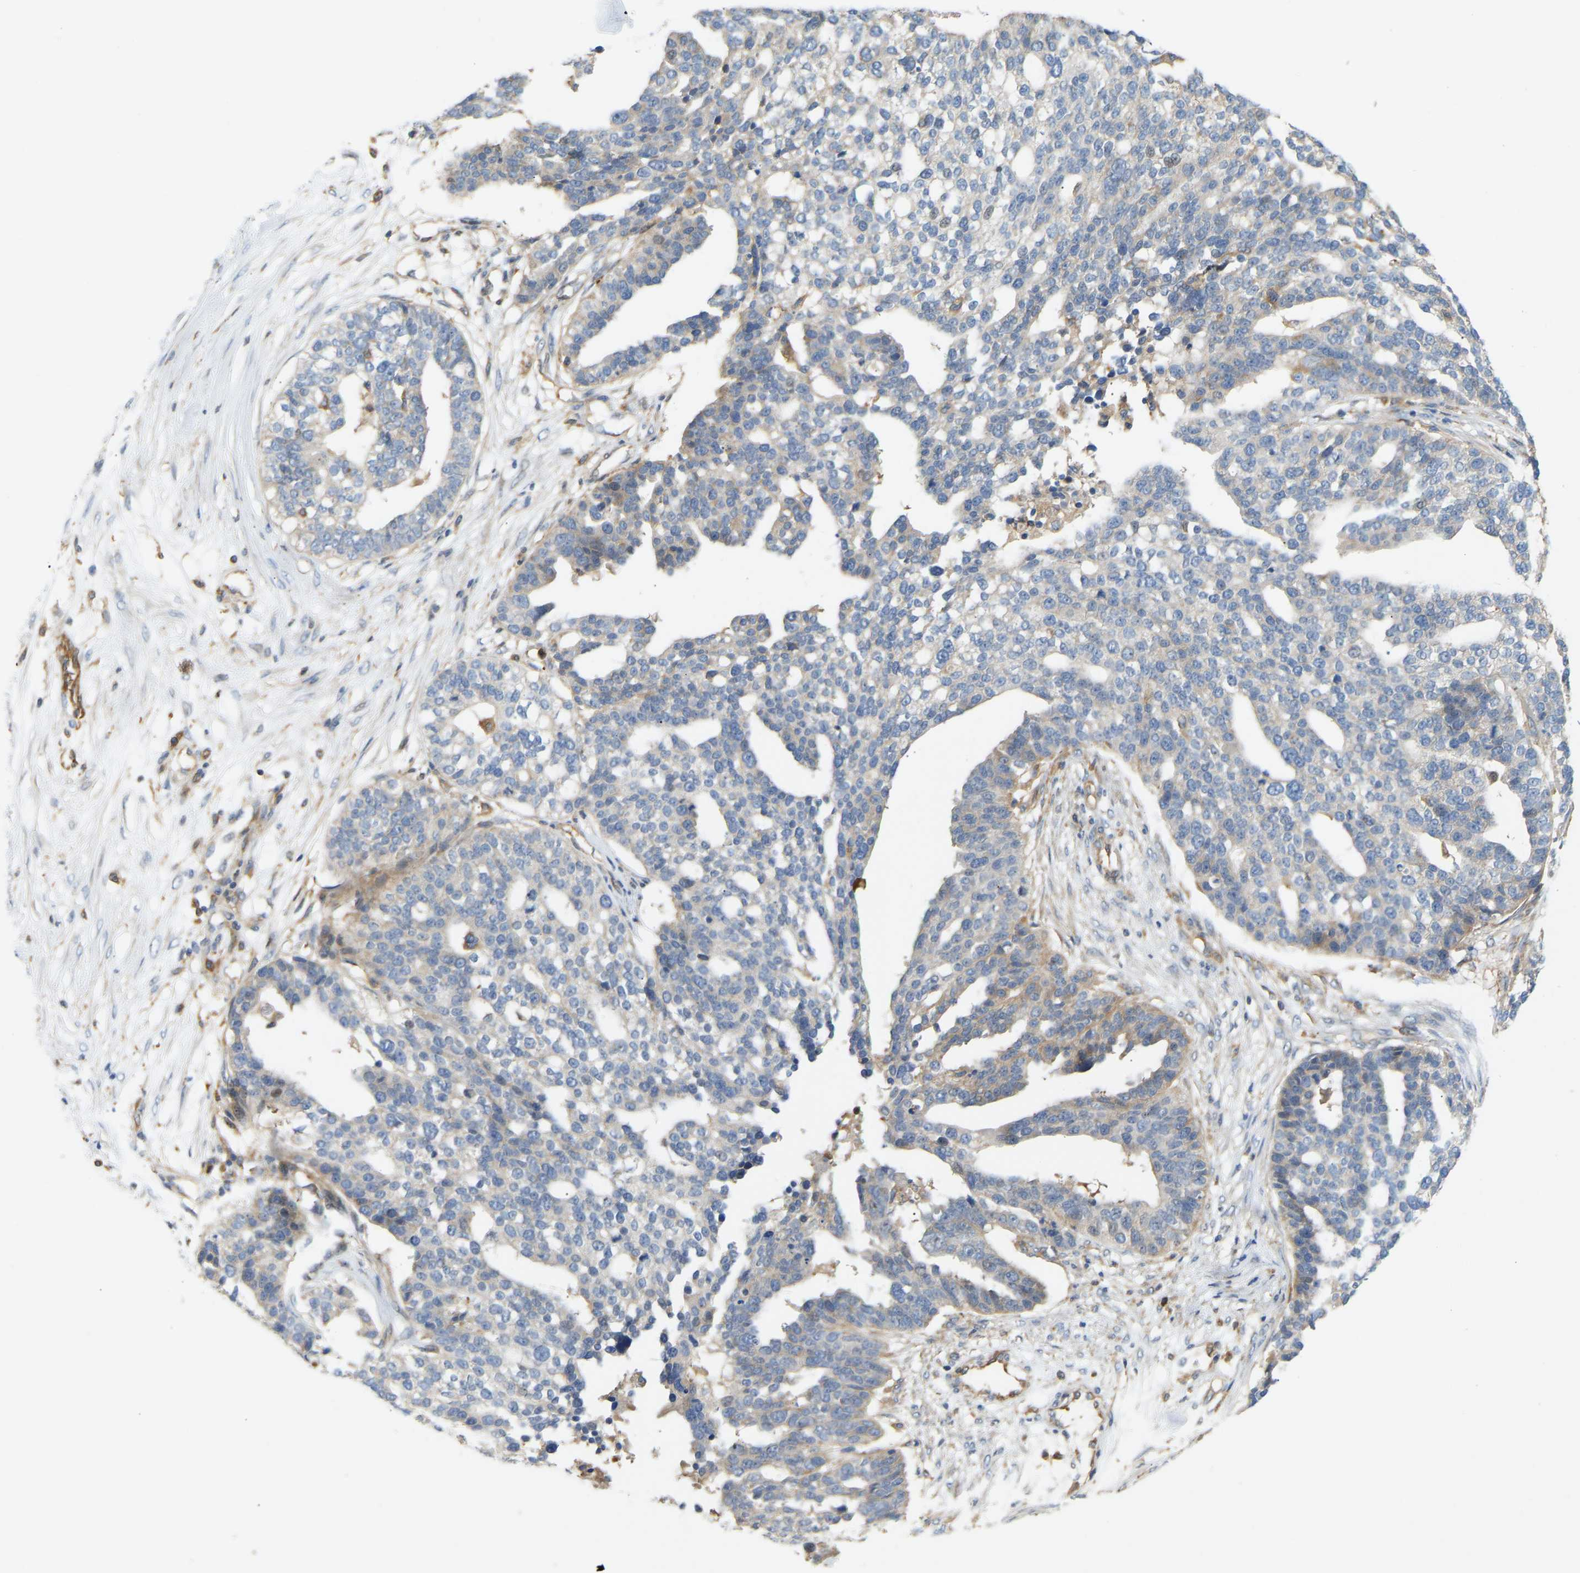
{"staining": {"intensity": "weak", "quantity": "<25%", "location": "cytoplasmic/membranous"}, "tissue": "ovarian cancer", "cell_type": "Tumor cells", "image_type": "cancer", "snomed": [{"axis": "morphology", "description": "Cystadenocarcinoma, serous, NOS"}, {"axis": "topography", "description": "Ovary"}], "caption": "Immunohistochemical staining of ovarian cancer (serous cystadenocarcinoma) shows no significant staining in tumor cells.", "gene": "PLCG2", "patient": {"sex": "female", "age": 59}}